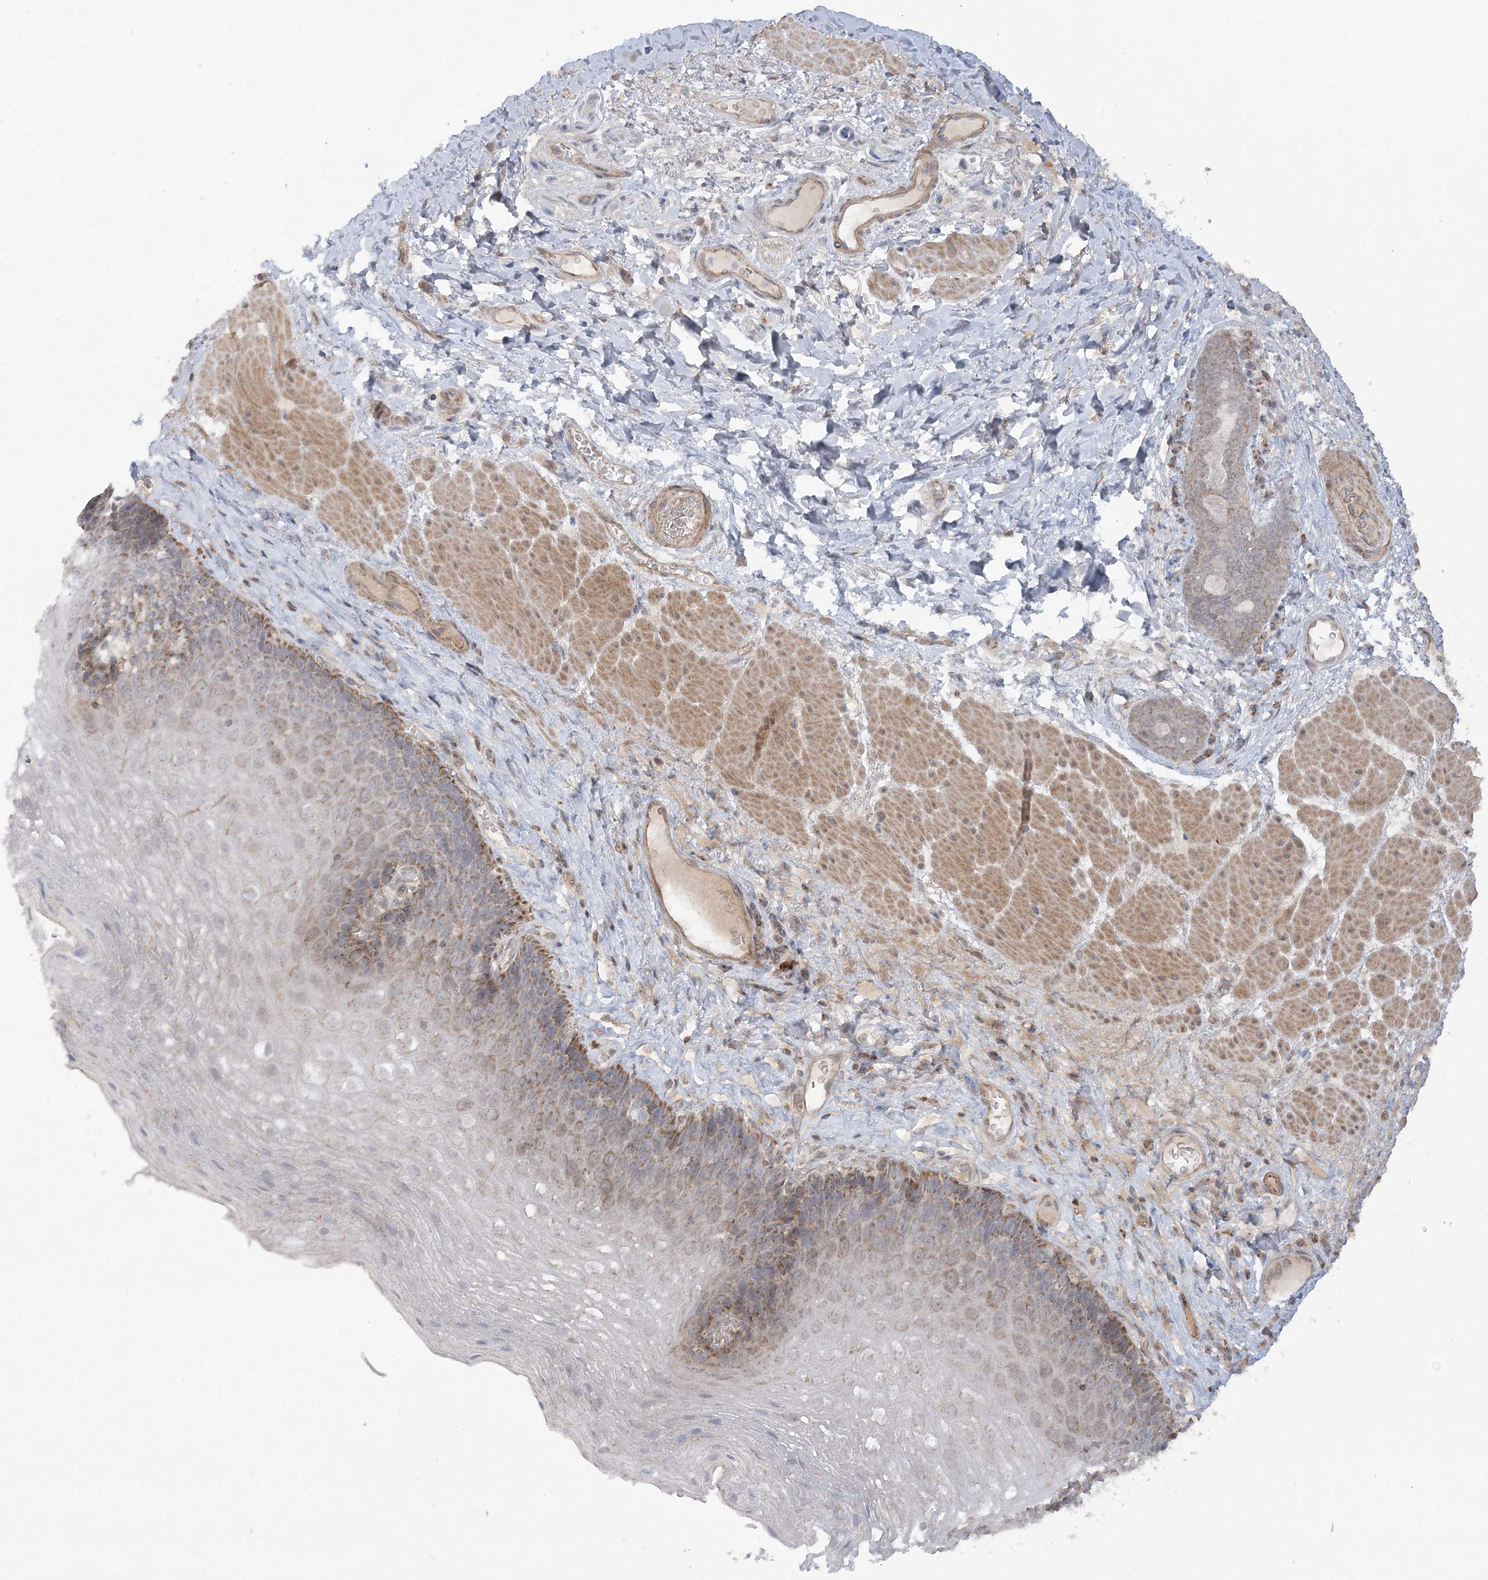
{"staining": {"intensity": "moderate", "quantity": "25%-75%", "location": "cytoplasmic/membranous"}, "tissue": "esophagus", "cell_type": "Squamous epithelial cells", "image_type": "normal", "snomed": [{"axis": "morphology", "description": "Normal tissue, NOS"}, {"axis": "topography", "description": "Esophagus"}], "caption": "Protein expression analysis of unremarkable esophagus shows moderate cytoplasmic/membranous staining in approximately 25%-75% of squamous epithelial cells. Immunohistochemistry stains the protein in brown and the nuclei are stained blue.", "gene": "SCLT1", "patient": {"sex": "female", "age": 66}}